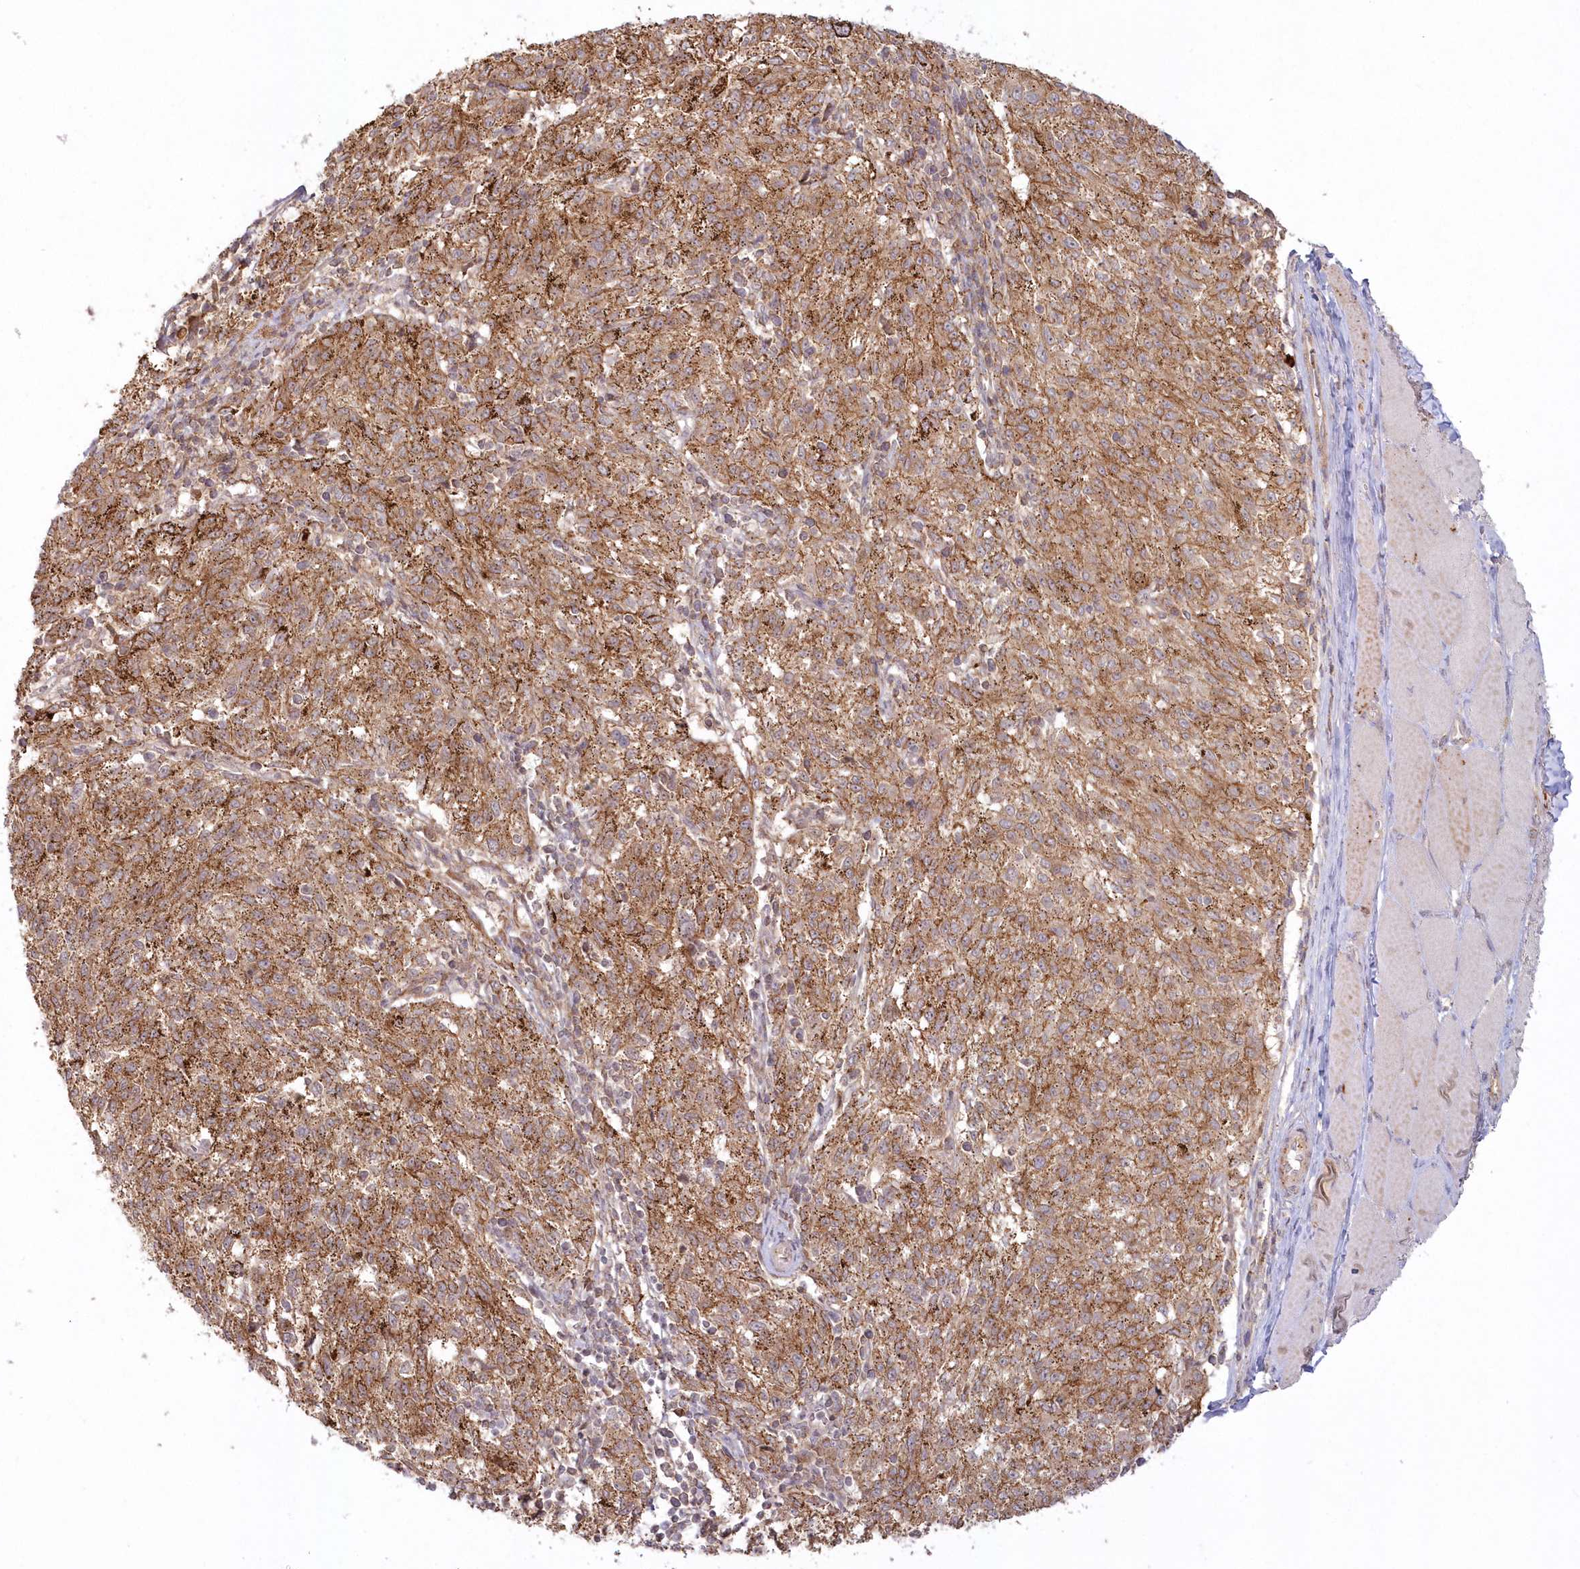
{"staining": {"intensity": "moderate", "quantity": ">75%", "location": "cytoplasmic/membranous"}, "tissue": "melanoma", "cell_type": "Tumor cells", "image_type": "cancer", "snomed": [{"axis": "morphology", "description": "Malignant melanoma, NOS"}, {"axis": "topography", "description": "Skin"}], "caption": "Protein staining of malignant melanoma tissue exhibits moderate cytoplasmic/membranous expression in about >75% of tumor cells.", "gene": "TOGARAM2", "patient": {"sex": "female", "age": 72}}